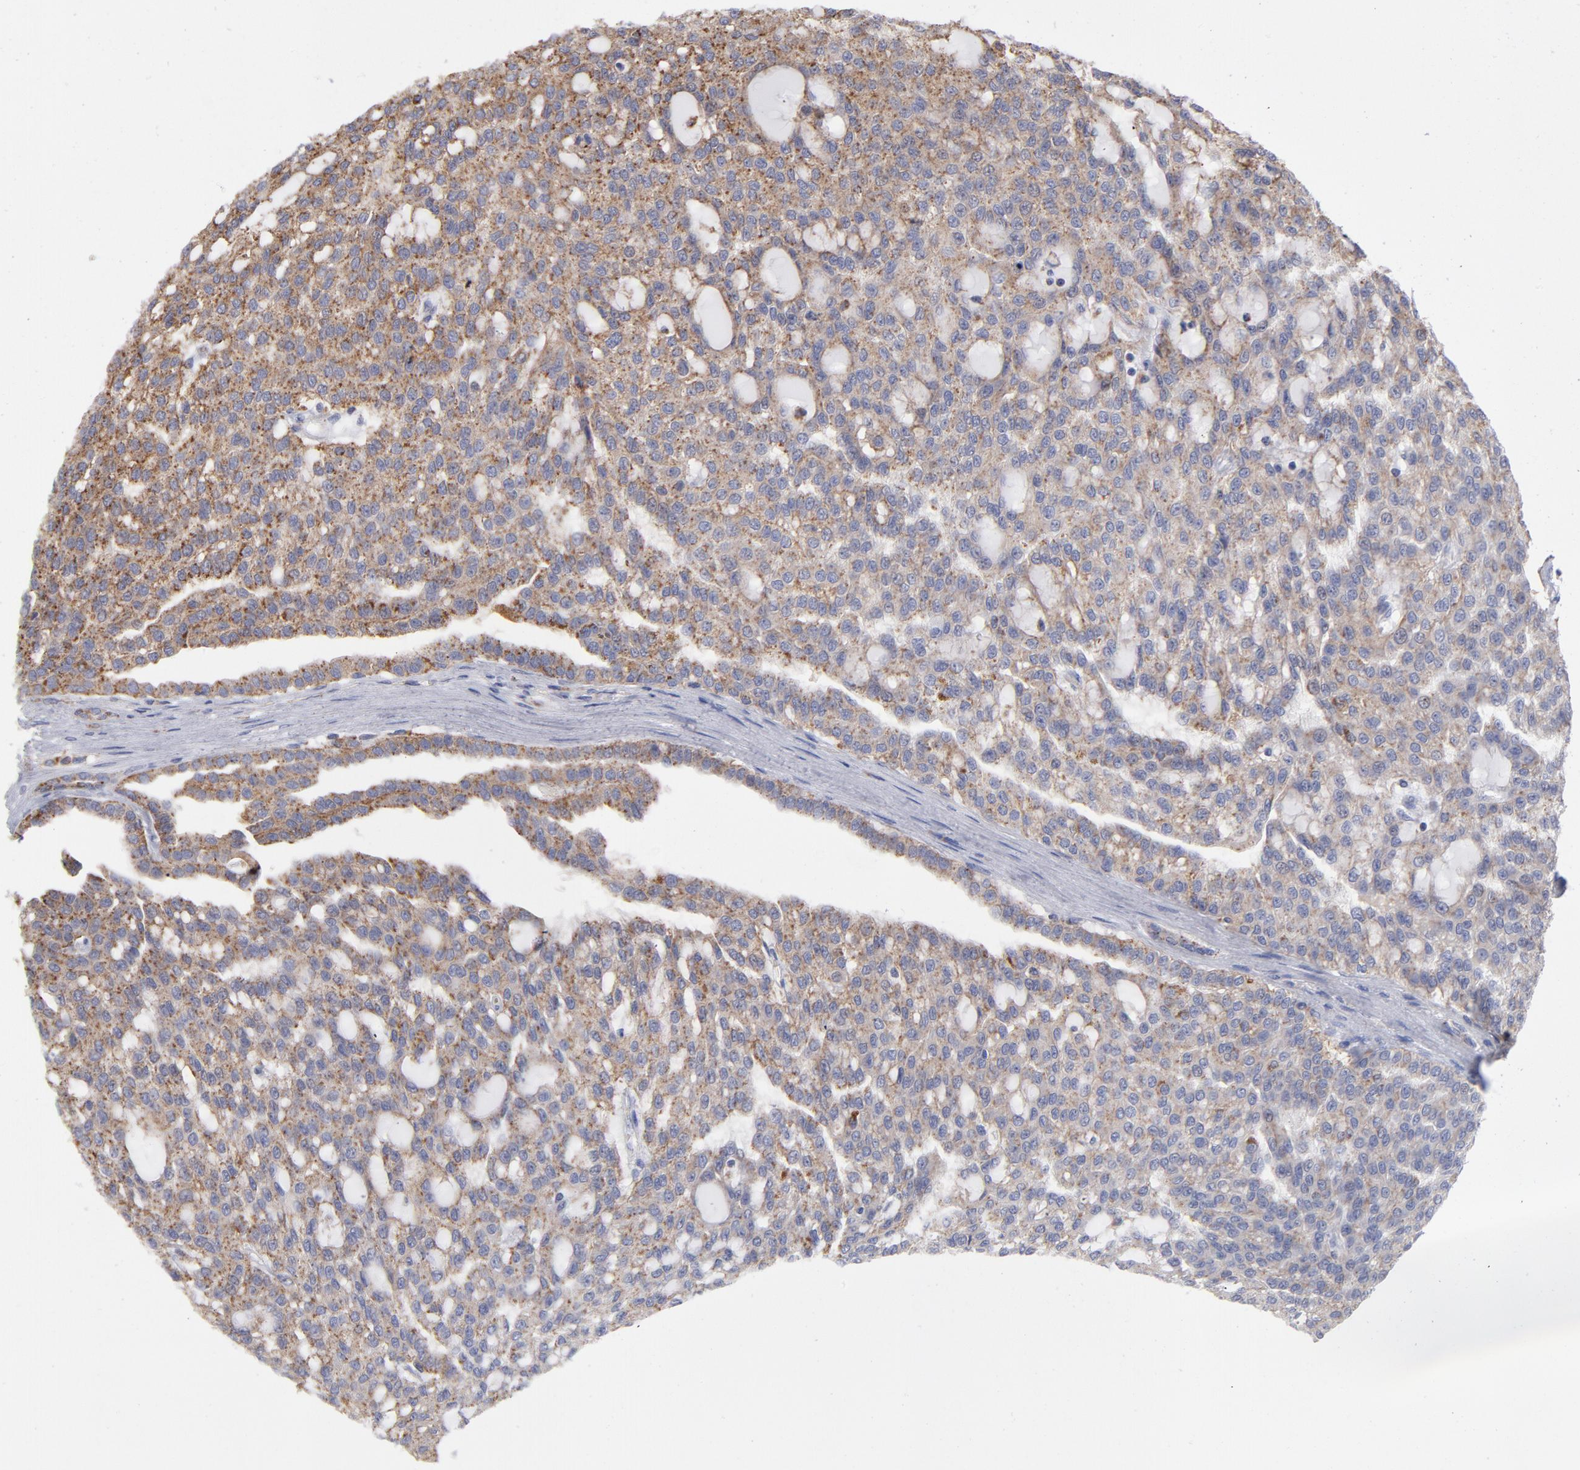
{"staining": {"intensity": "moderate", "quantity": ">75%", "location": "cytoplasmic/membranous"}, "tissue": "renal cancer", "cell_type": "Tumor cells", "image_type": "cancer", "snomed": [{"axis": "morphology", "description": "Adenocarcinoma, NOS"}, {"axis": "topography", "description": "Kidney"}], "caption": "A medium amount of moderate cytoplasmic/membranous staining is present in about >75% of tumor cells in adenocarcinoma (renal) tissue. (DAB (3,3'-diaminobenzidine) IHC with brightfield microscopy, high magnification).", "gene": "RRAGB", "patient": {"sex": "male", "age": 63}}